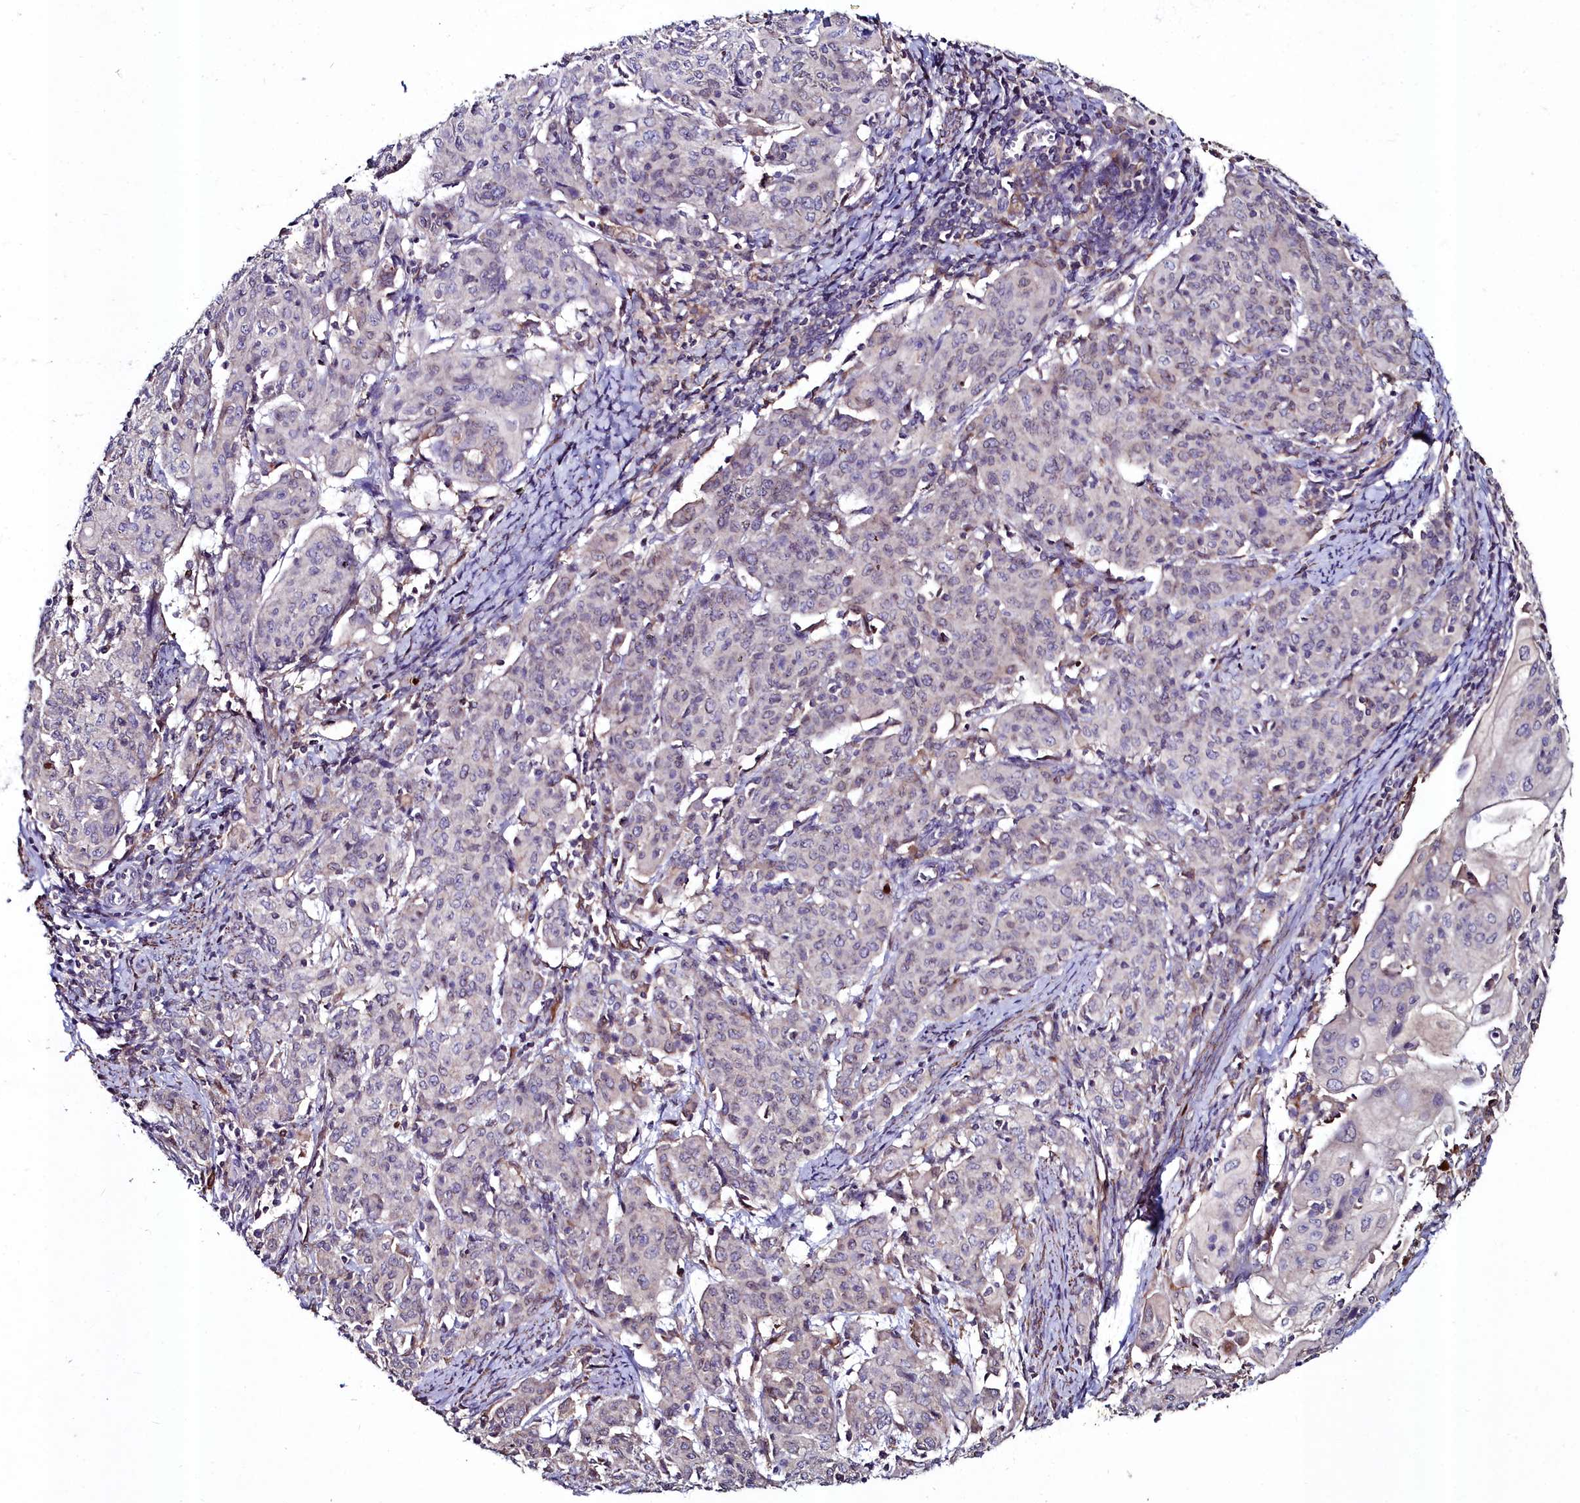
{"staining": {"intensity": "weak", "quantity": "<25%", "location": "nuclear"}, "tissue": "cervical cancer", "cell_type": "Tumor cells", "image_type": "cancer", "snomed": [{"axis": "morphology", "description": "Squamous cell carcinoma, NOS"}, {"axis": "topography", "description": "Cervix"}], "caption": "An image of cervical cancer (squamous cell carcinoma) stained for a protein demonstrates no brown staining in tumor cells. (DAB immunohistochemistry (IHC) visualized using brightfield microscopy, high magnification).", "gene": "AMBRA1", "patient": {"sex": "female", "age": 67}}